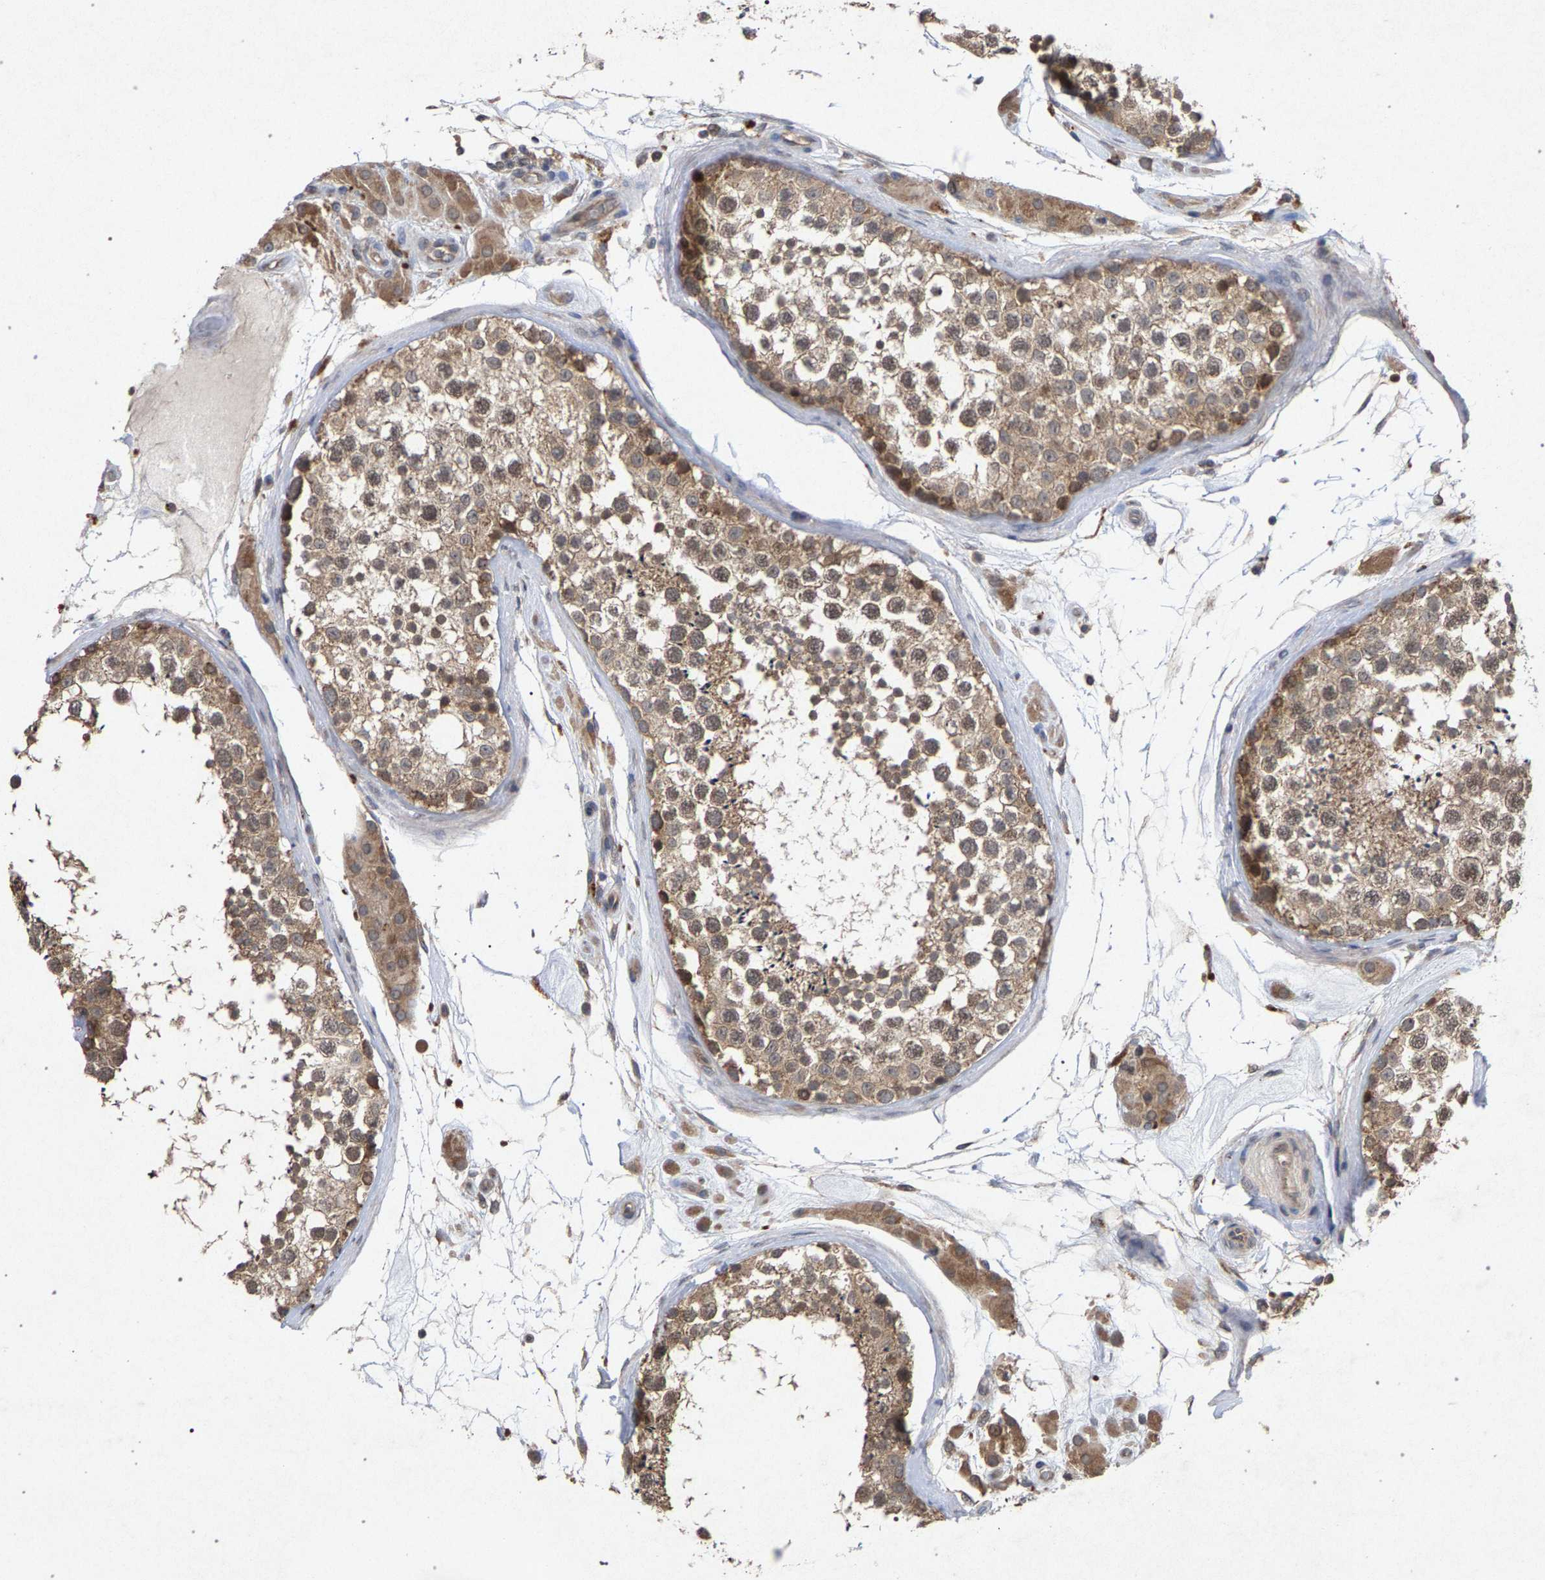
{"staining": {"intensity": "moderate", "quantity": ">75%", "location": "cytoplasmic/membranous"}, "tissue": "testis", "cell_type": "Cells in seminiferous ducts", "image_type": "normal", "snomed": [{"axis": "morphology", "description": "Normal tissue, NOS"}, {"axis": "topography", "description": "Testis"}], "caption": "Human testis stained for a protein (brown) demonstrates moderate cytoplasmic/membranous positive expression in about >75% of cells in seminiferous ducts.", "gene": "SLC4A4", "patient": {"sex": "male", "age": 46}}